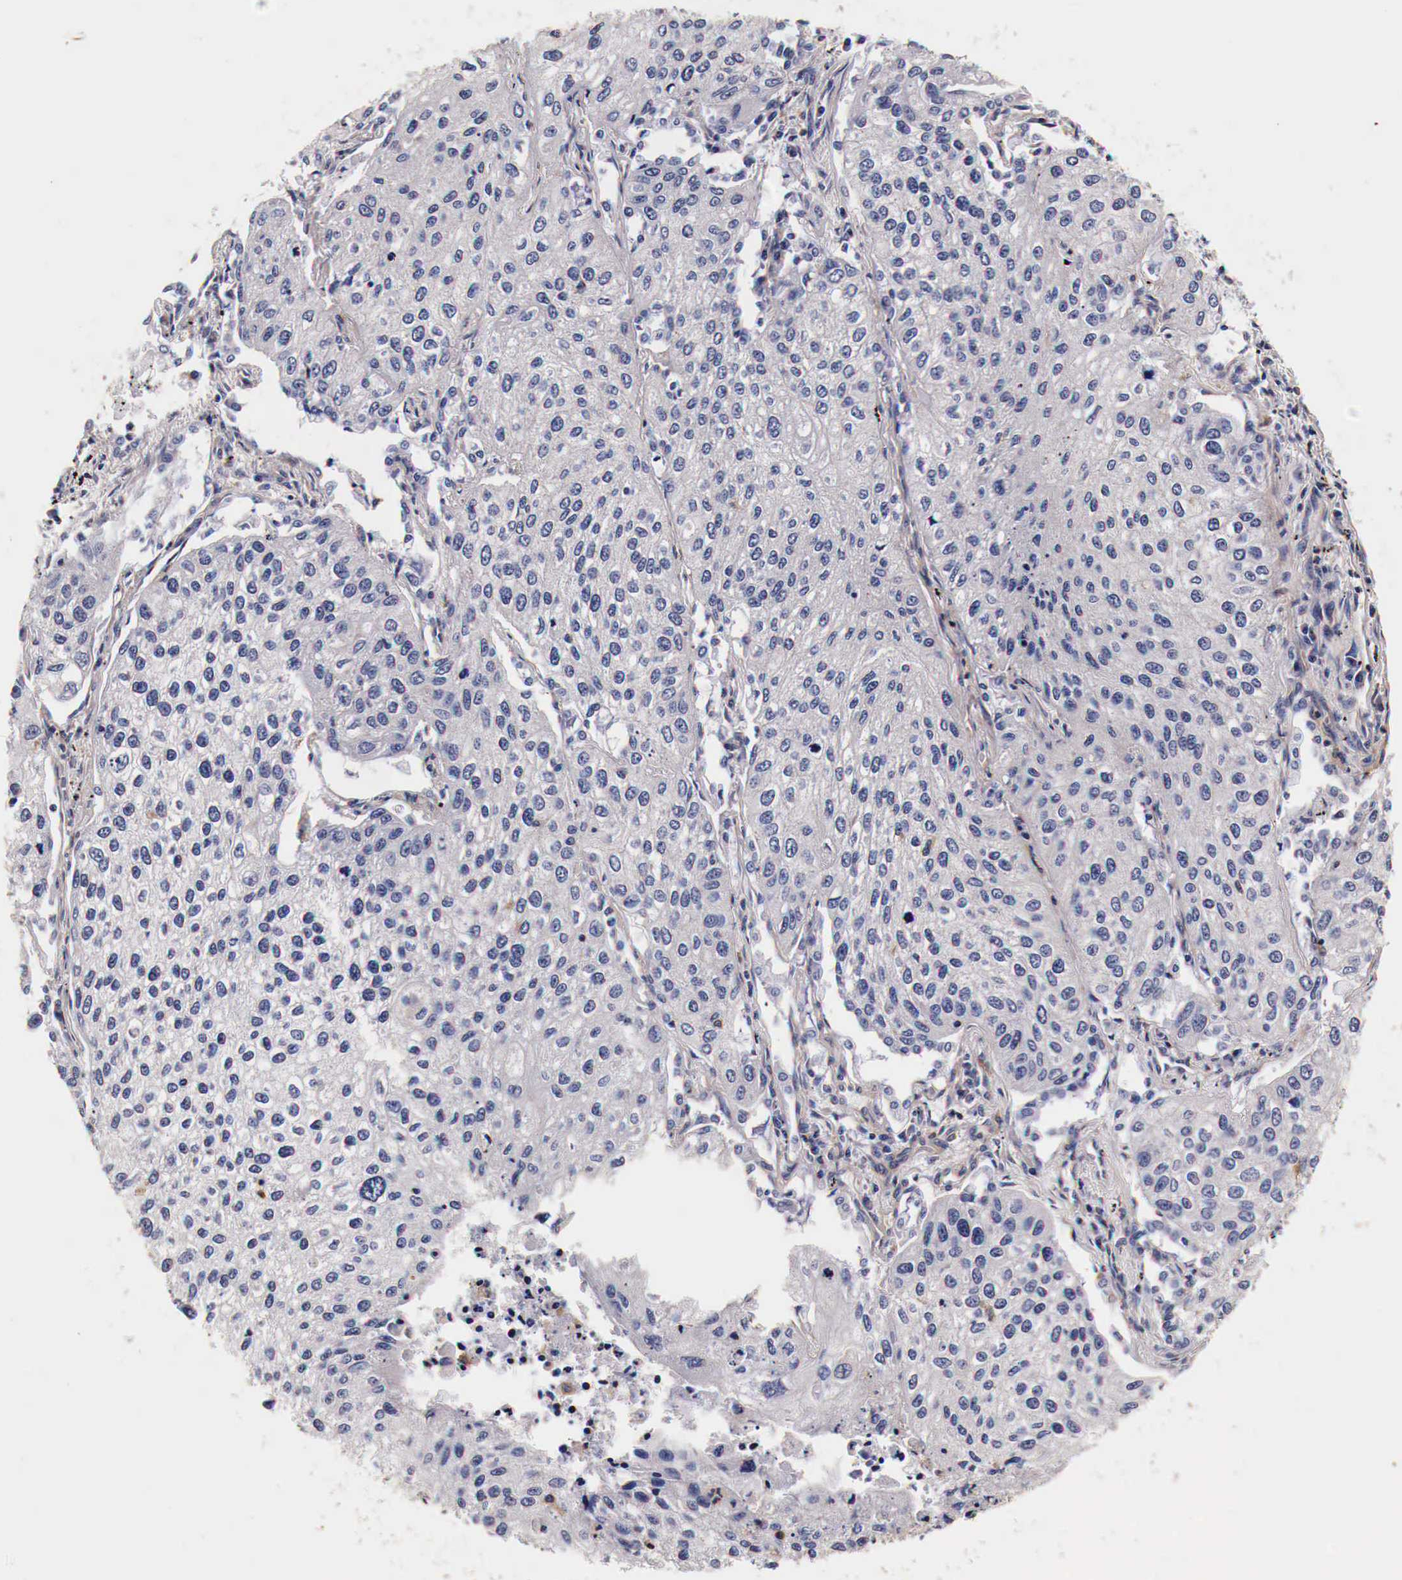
{"staining": {"intensity": "negative", "quantity": "none", "location": "none"}, "tissue": "lung cancer", "cell_type": "Tumor cells", "image_type": "cancer", "snomed": [{"axis": "morphology", "description": "Squamous cell carcinoma, NOS"}, {"axis": "topography", "description": "Lung"}], "caption": "Squamous cell carcinoma (lung) was stained to show a protein in brown. There is no significant expression in tumor cells. (IHC, brightfield microscopy, high magnification).", "gene": "RP2", "patient": {"sex": "male", "age": 75}}